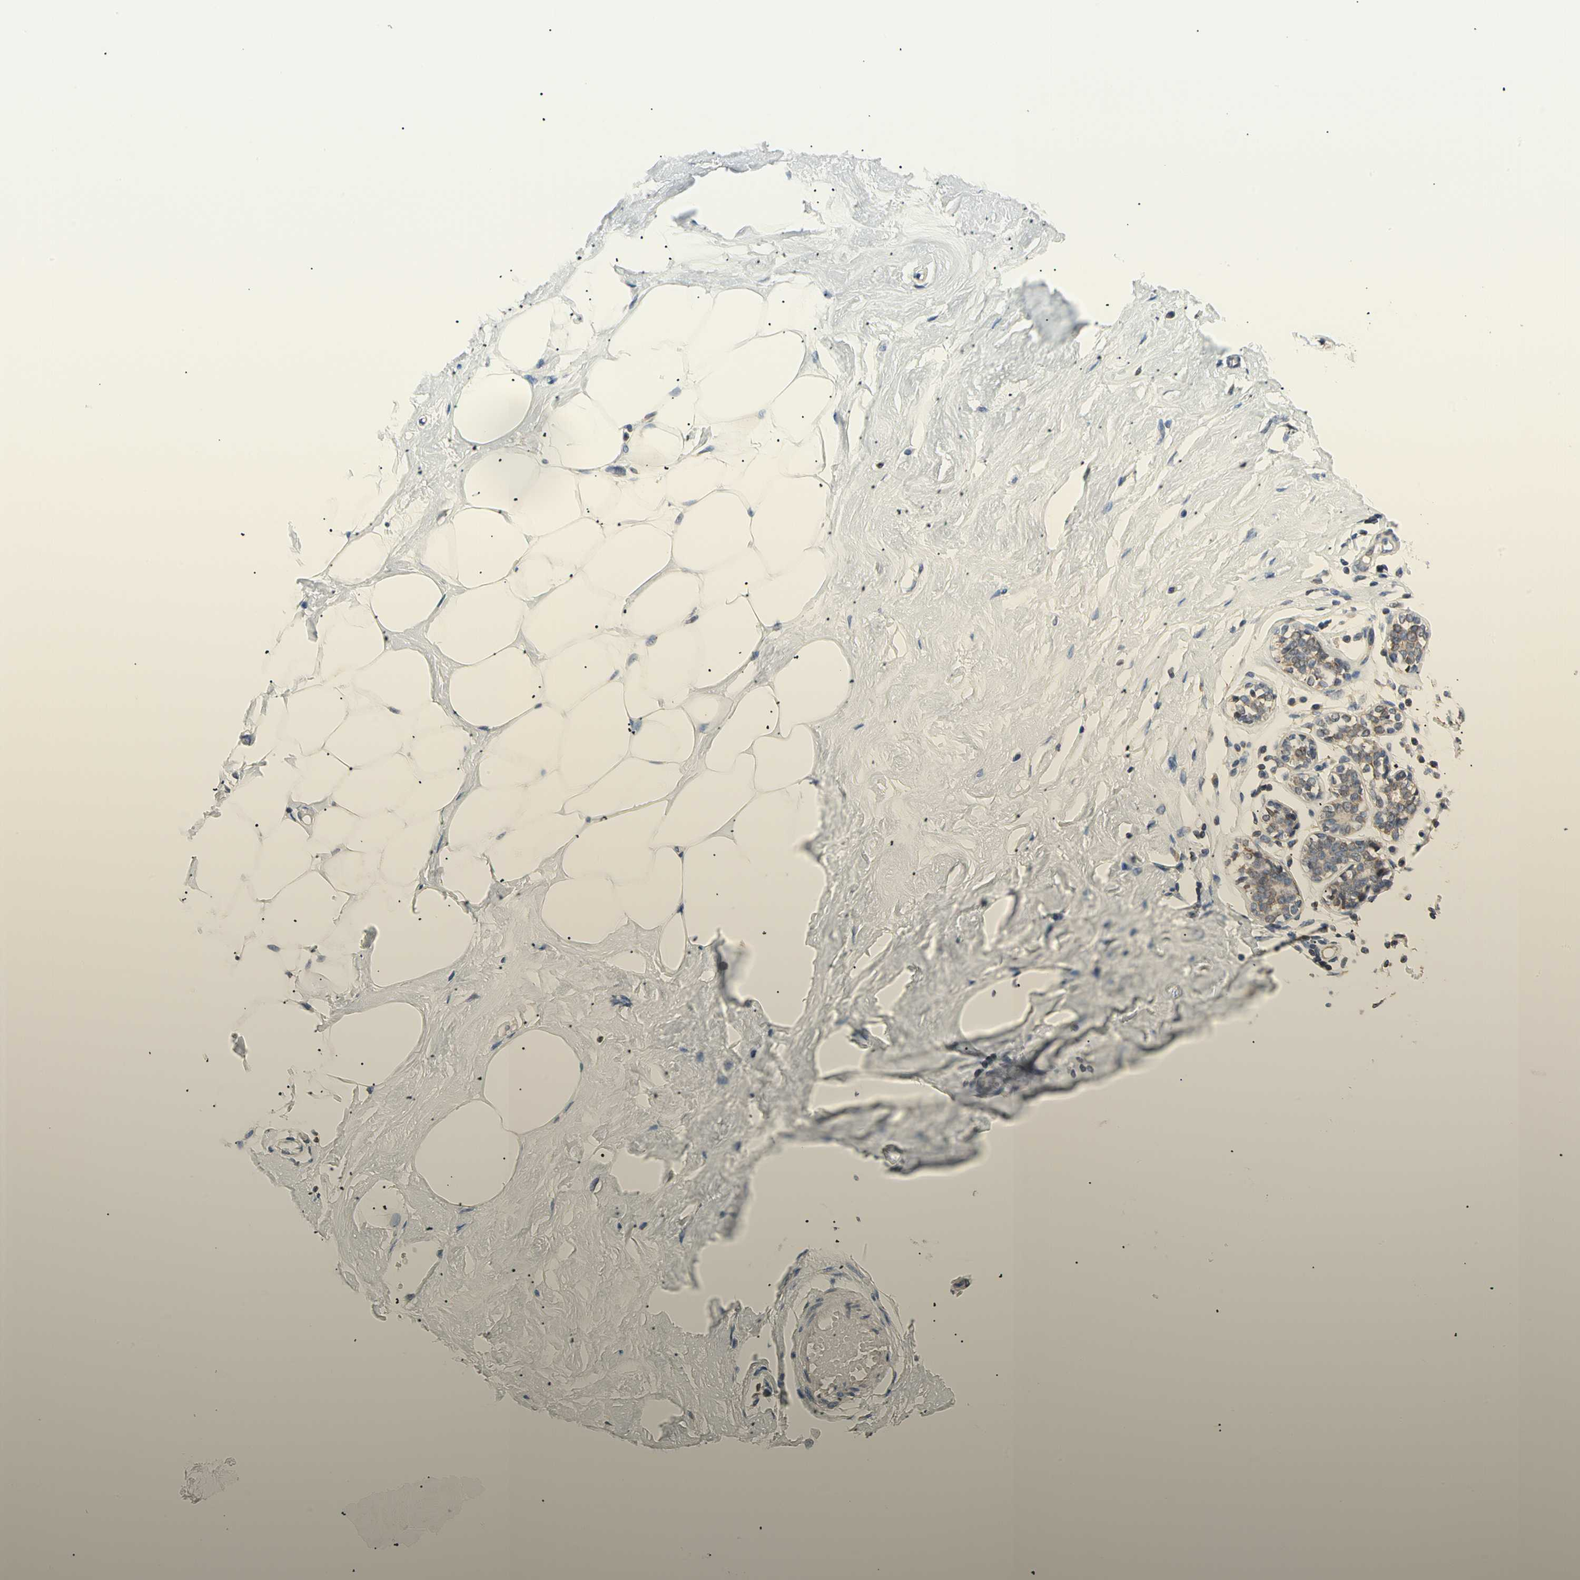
{"staining": {"intensity": "negative", "quantity": "none", "location": "none"}, "tissue": "adipose tissue", "cell_type": "Adipocytes", "image_type": "normal", "snomed": [{"axis": "morphology", "description": "Normal tissue, NOS"}, {"axis": "topography", "description": "Breast"}], "caption": "Protein analysis of benign adipose tissue reveals no significant positivity in adipocytes. (Stains: DAB IHC with hematoxylin counter stain, Microscopy: brightfield microscopy at high magnification).", "gene": "PLGRKT", "patient": {"sex": "female", "age": 44}}